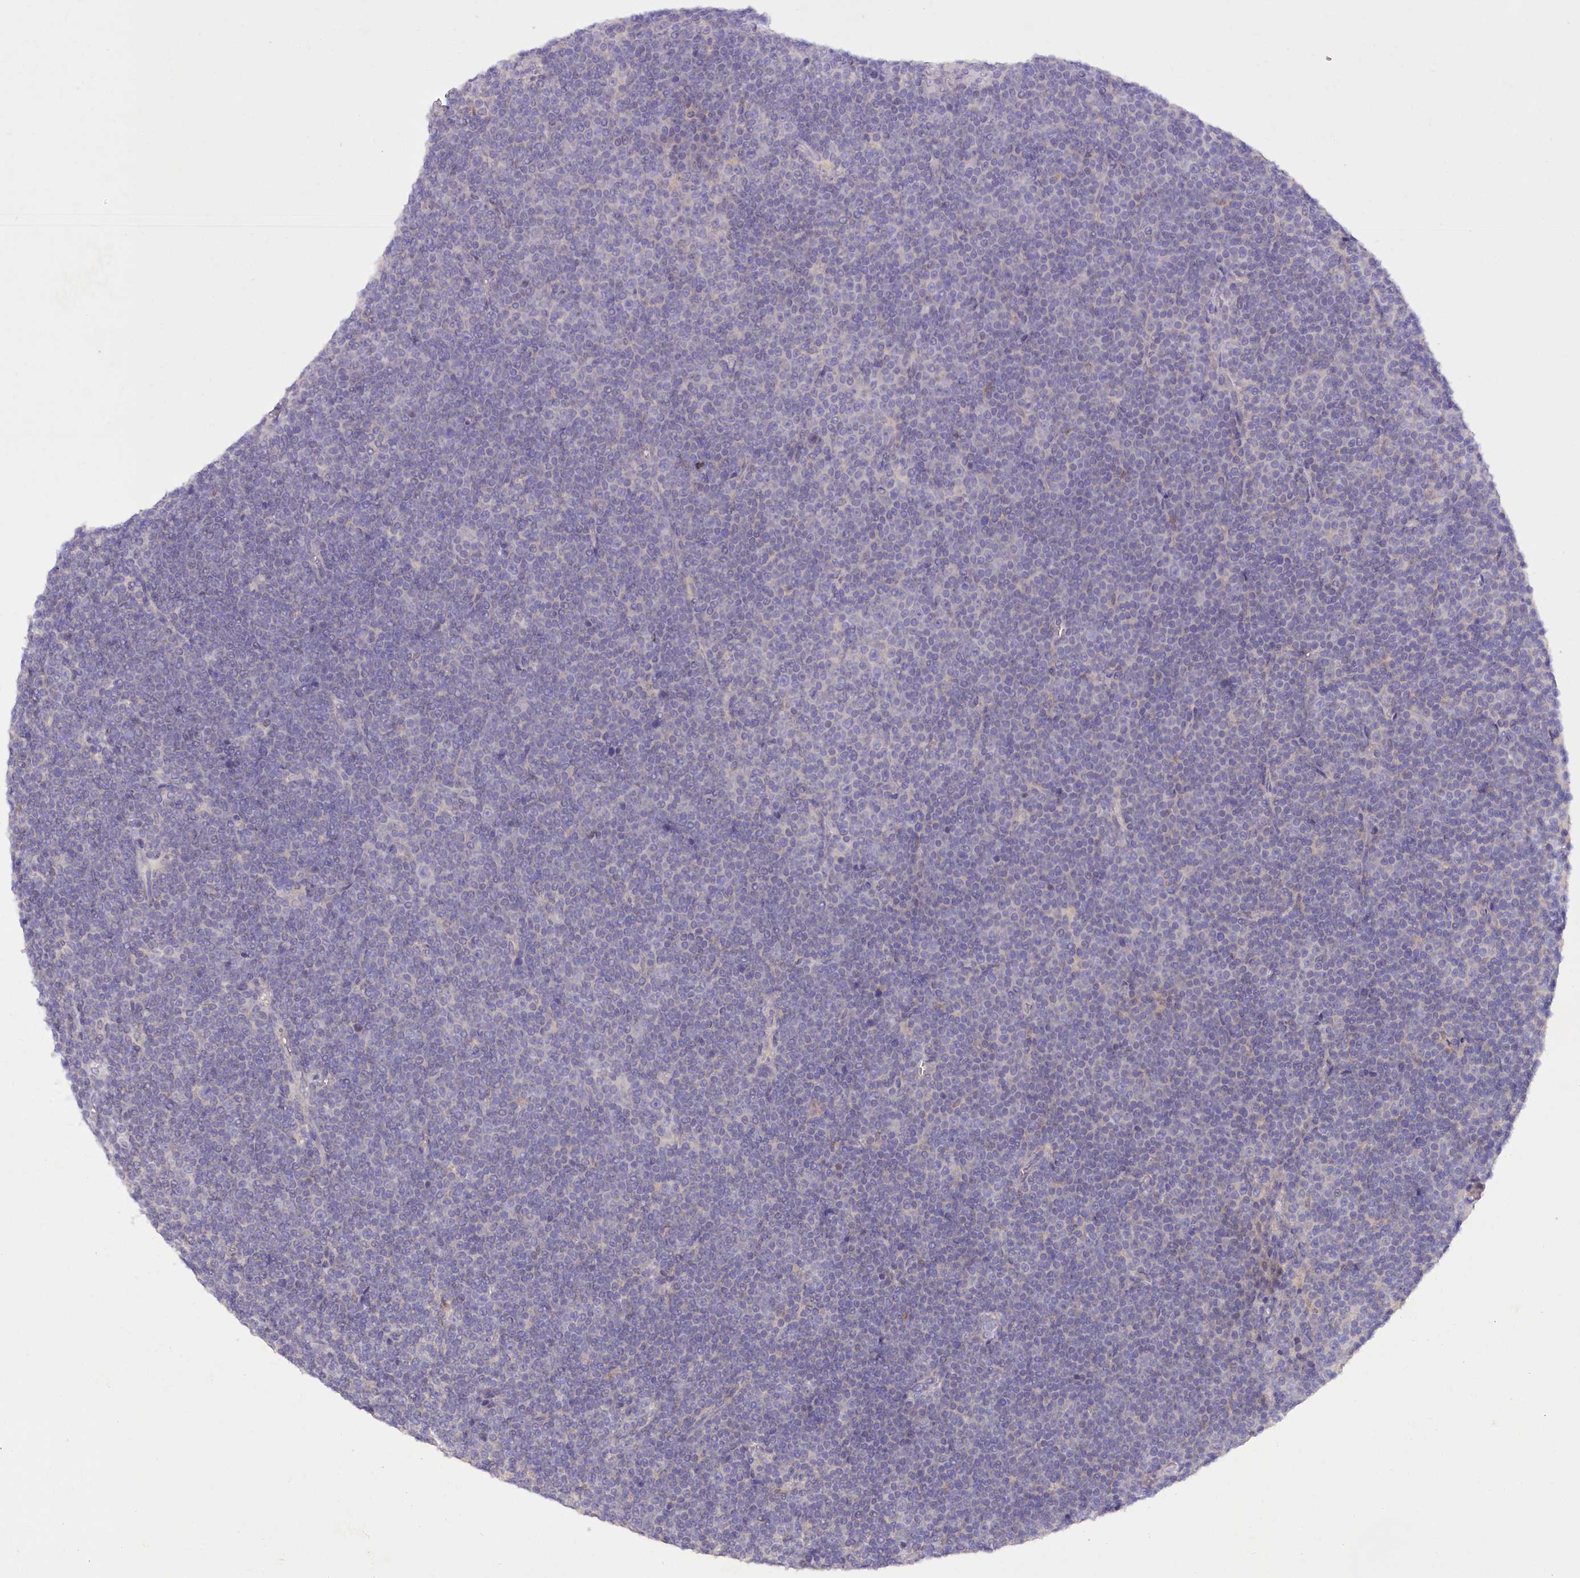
{"staining": {"intensity": "negative", "quantity": "none", "location": "none"}, "tissue": "lymphoma", "cell_type": "Tumor cells", "image_type": "cancer", "snomed": [{"axis": "morphology", "description": "Malignant lymphoma, non-Hodgkin's type, Low grade"}, {"axis": "topography", "description": "Lymph node"}], "caption": "Tumor cells show no significant expression in lymphoma. (DAB IHC, high magnification).", "gene": "DCUN1D1", "patient": {"sex": "female", "age": 67}}